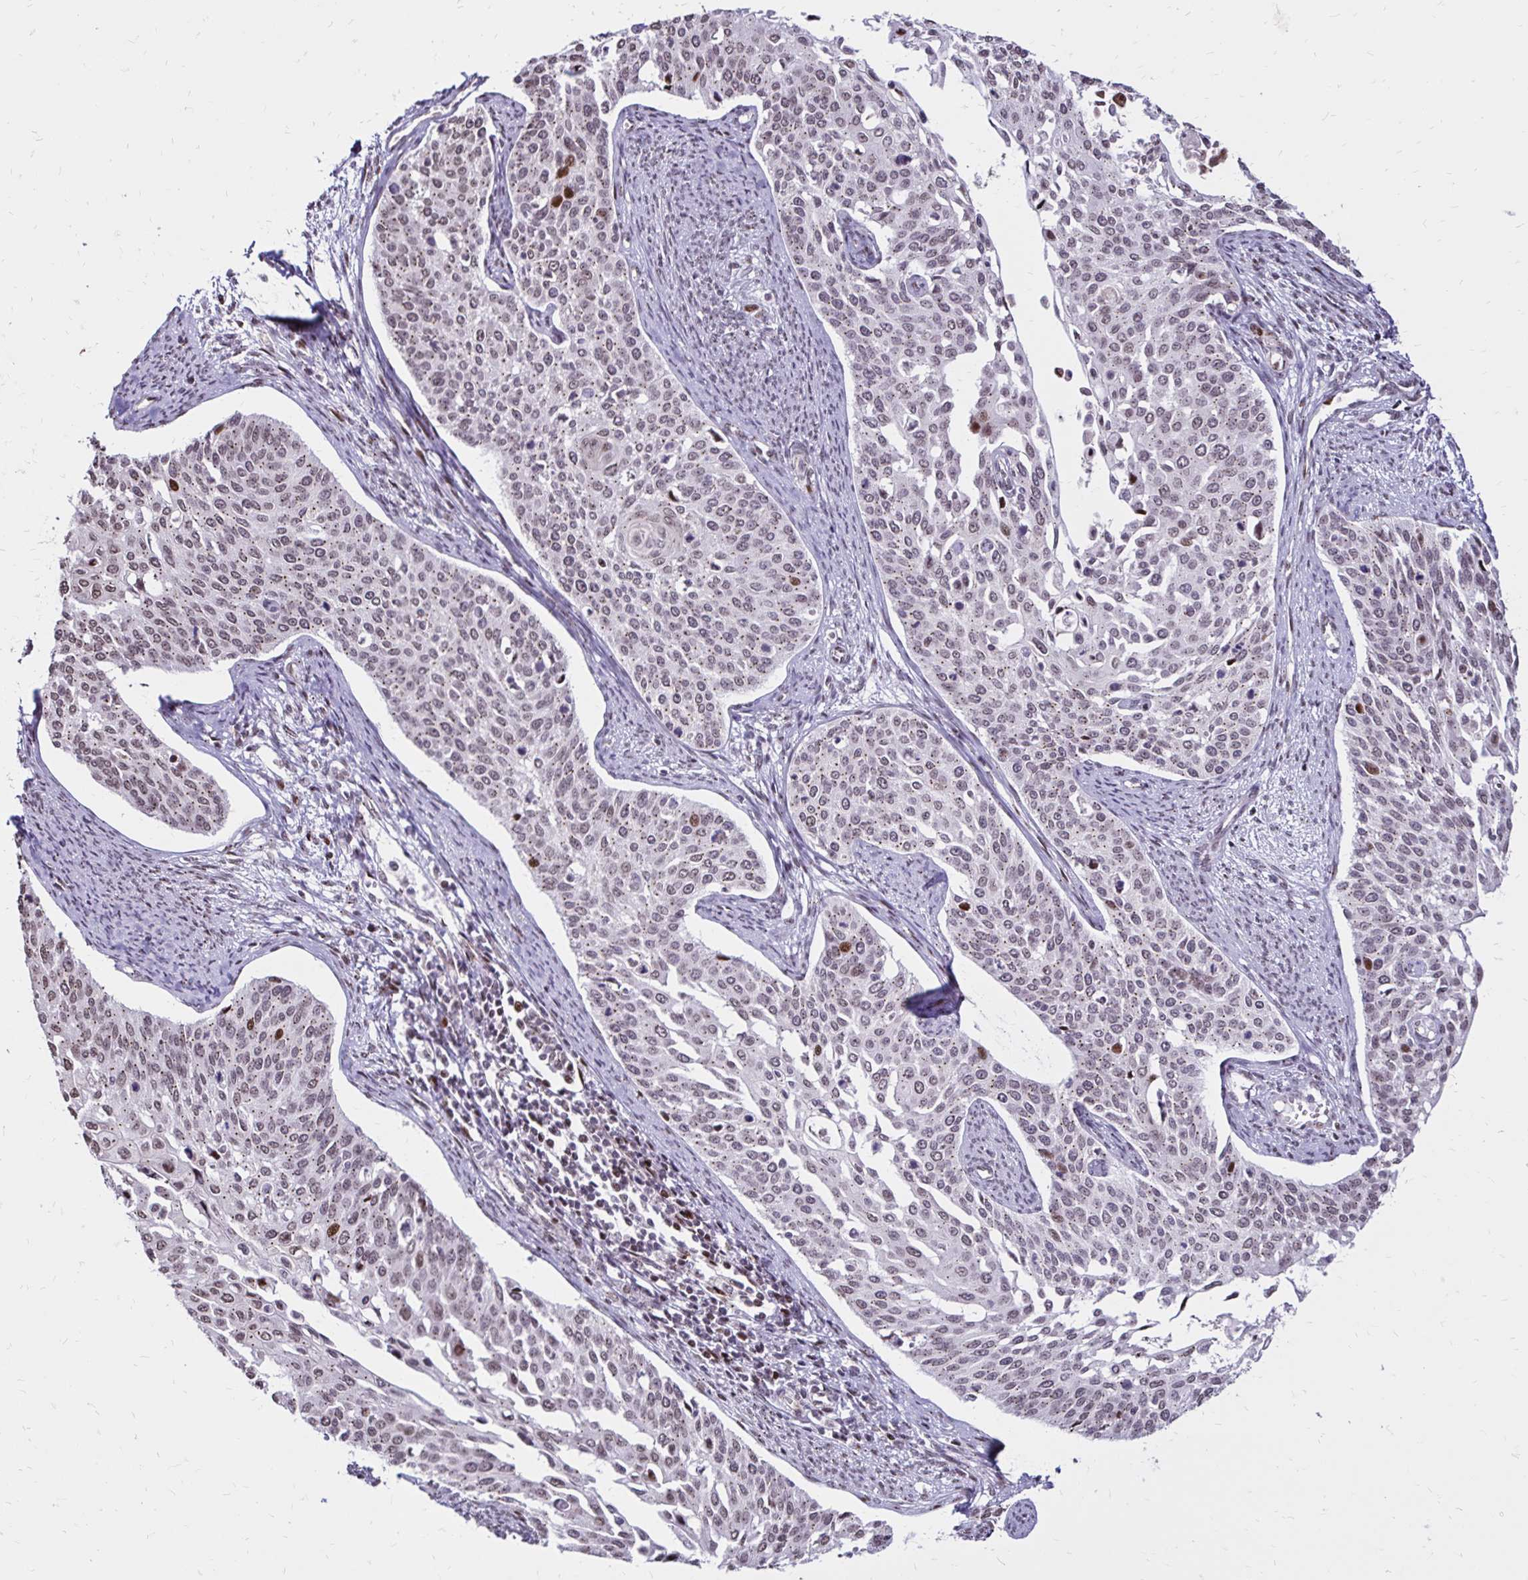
{"staining": {"intensity": "weak", "quantity": ">75%", "location": "cytoplasmic/membranous,nuclear"}, "tissue": "cervical cancer", "cell_type": "Tumor cells", "image_type": "cancer", "snomed": [{"axis": "morphology", "description": "Squamous cell carcinoma, NOS"}, {"axis": "topography", "description": "Cervix"}], "caption": "Immunohistochemical staining of human squamous cell carcinoma (cervical) displays low levels of weak cytoplasmic/membranous and nuclear expression in approximately >75% of tumor cells.", "gene": "TOB1", "patient": {"sex": "female", "age": 44}}